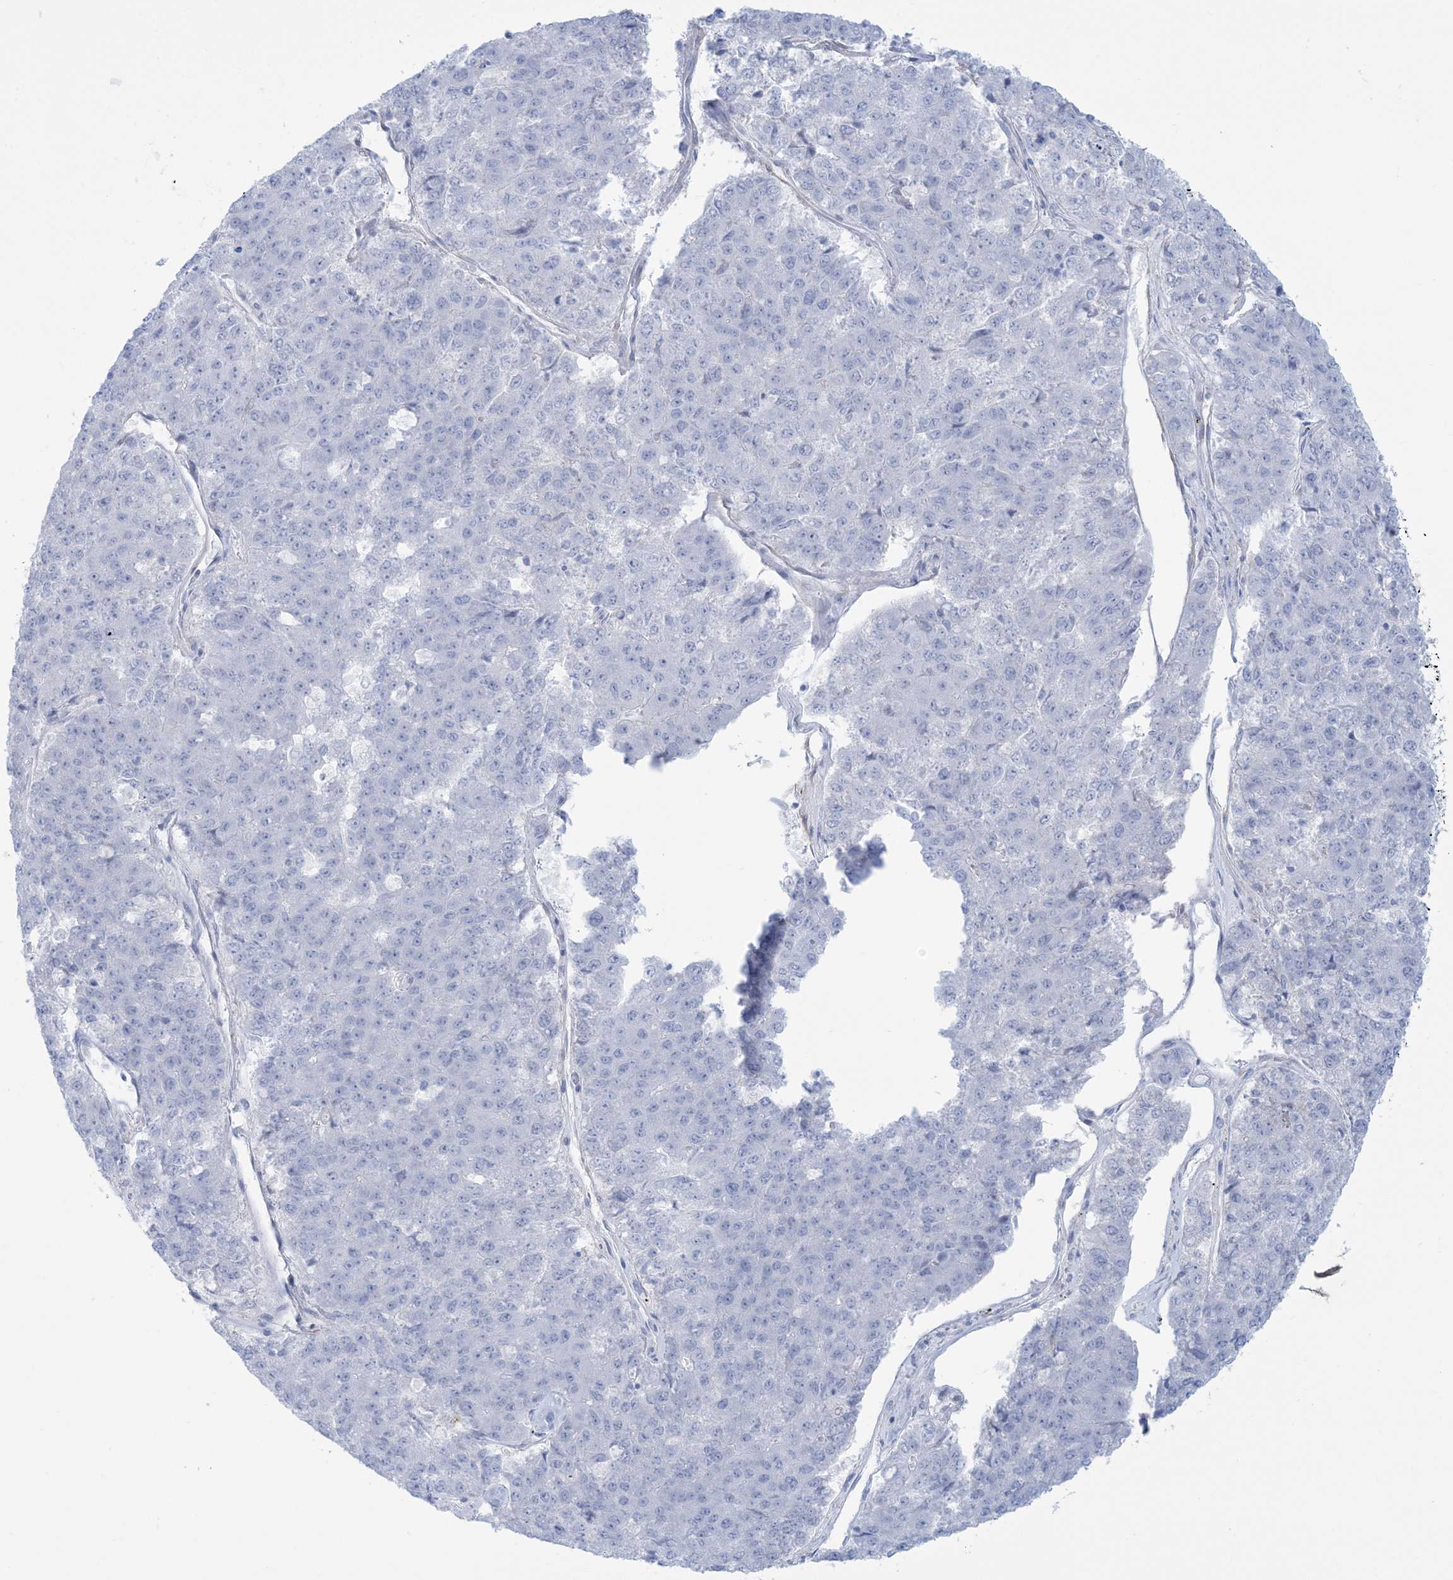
{"staining": {"intensity": "negative", "quantity": "none", "location": "none"}, "tissue": "pancreatic cancer", "cell_type": "Tumor cells", "image_type": "cancer", "snomed": [{"axis": "morphology", "description": "Adenocarcinoma, NOS"}, {"axis": "topography", "description": "Pancreas"}], "caption": "This is an IHC image of adenocarcinoma (pancreatic). There is no staining in tumor cells.", "gene": "AGXT", "patient": {"sex": "male", "age": 50}}